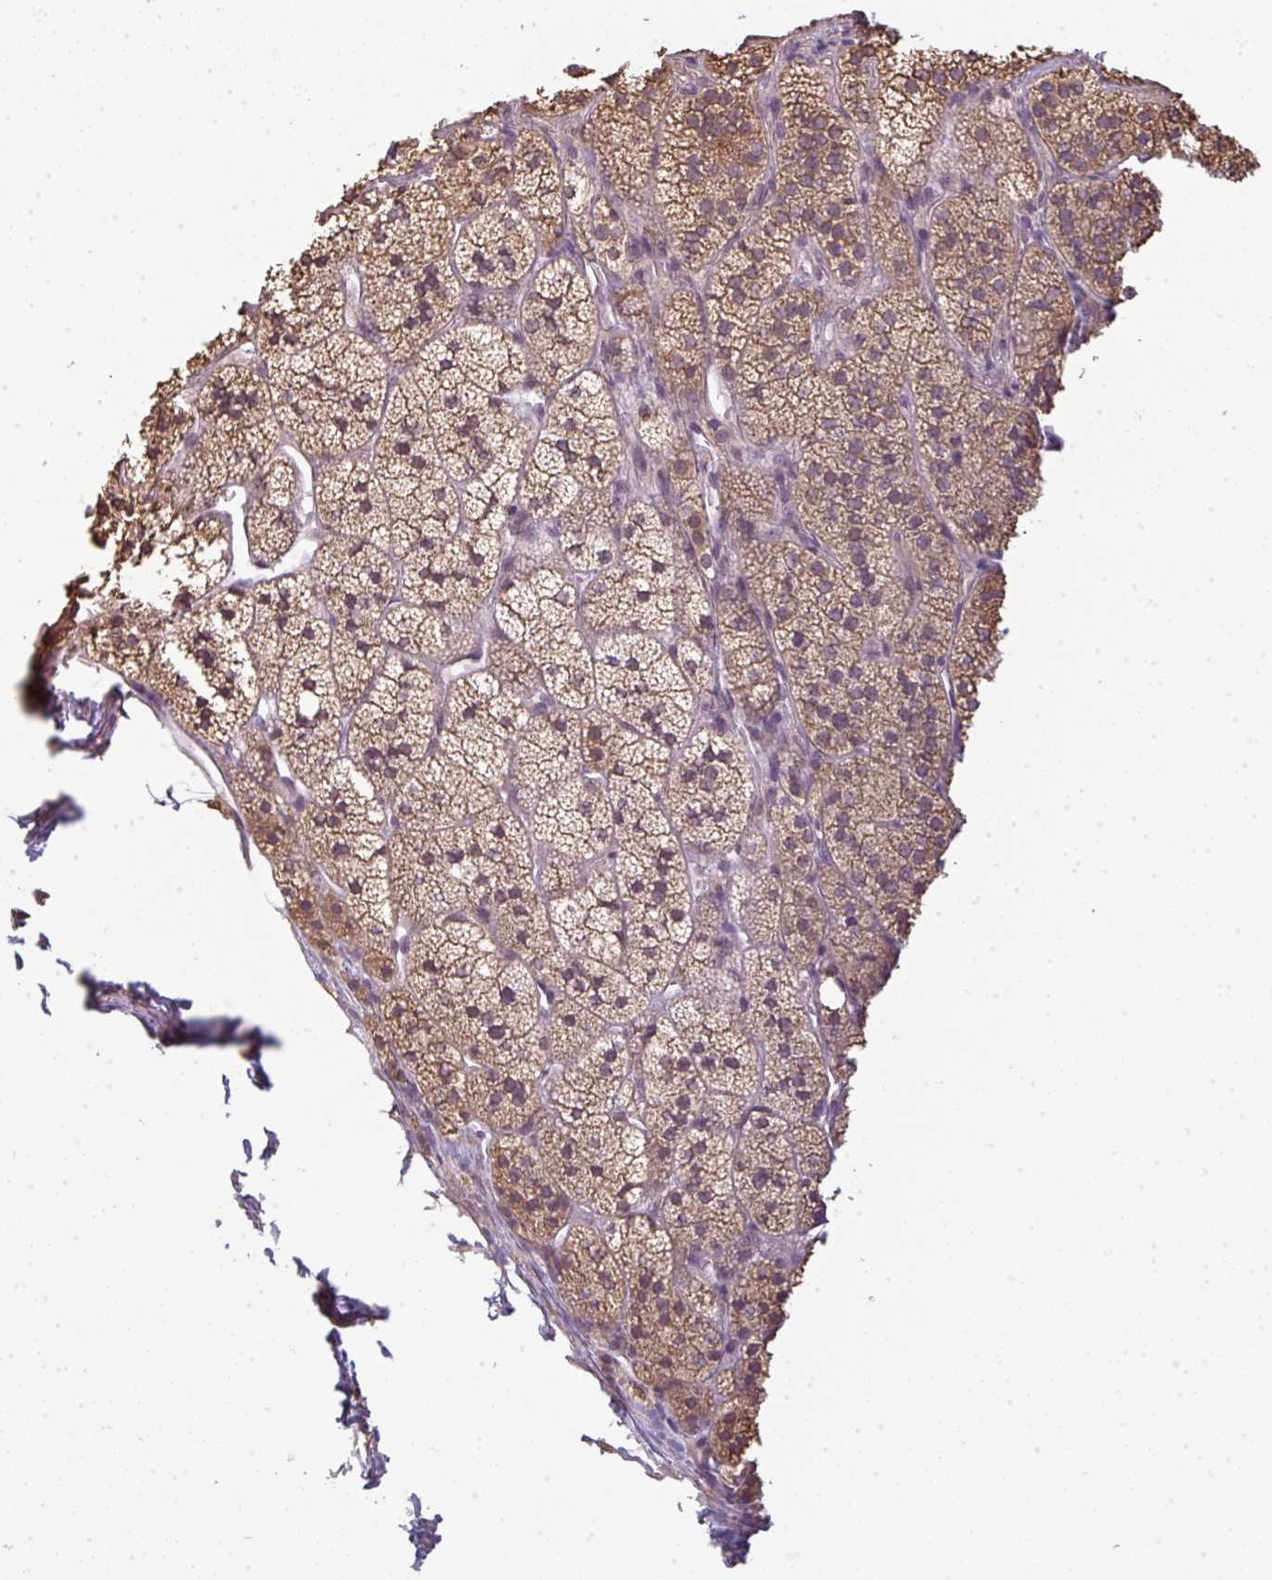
{"staining": {"intensity": "weak", "quantity": ">75%", "location": "cytoplasmic/membranous,nuclear"}, "tissue": "adrenal gland", "cell_type": "Glandular cells", "image_type": "normal", "snomed": [{"axis": "morphology", "description": "Normal tissue, NOS"}, {"axis": "topography", "description": "Adrenal gland"}], "caption": "Immunohistochemical staining of benign human adrenal gland displays low levels of weak cytoplasmic/membranous,nuclear positivity in about >75% of glandular cells.", "gene": "CXCR1", "patient": {"sex": "female", "age": 58}}